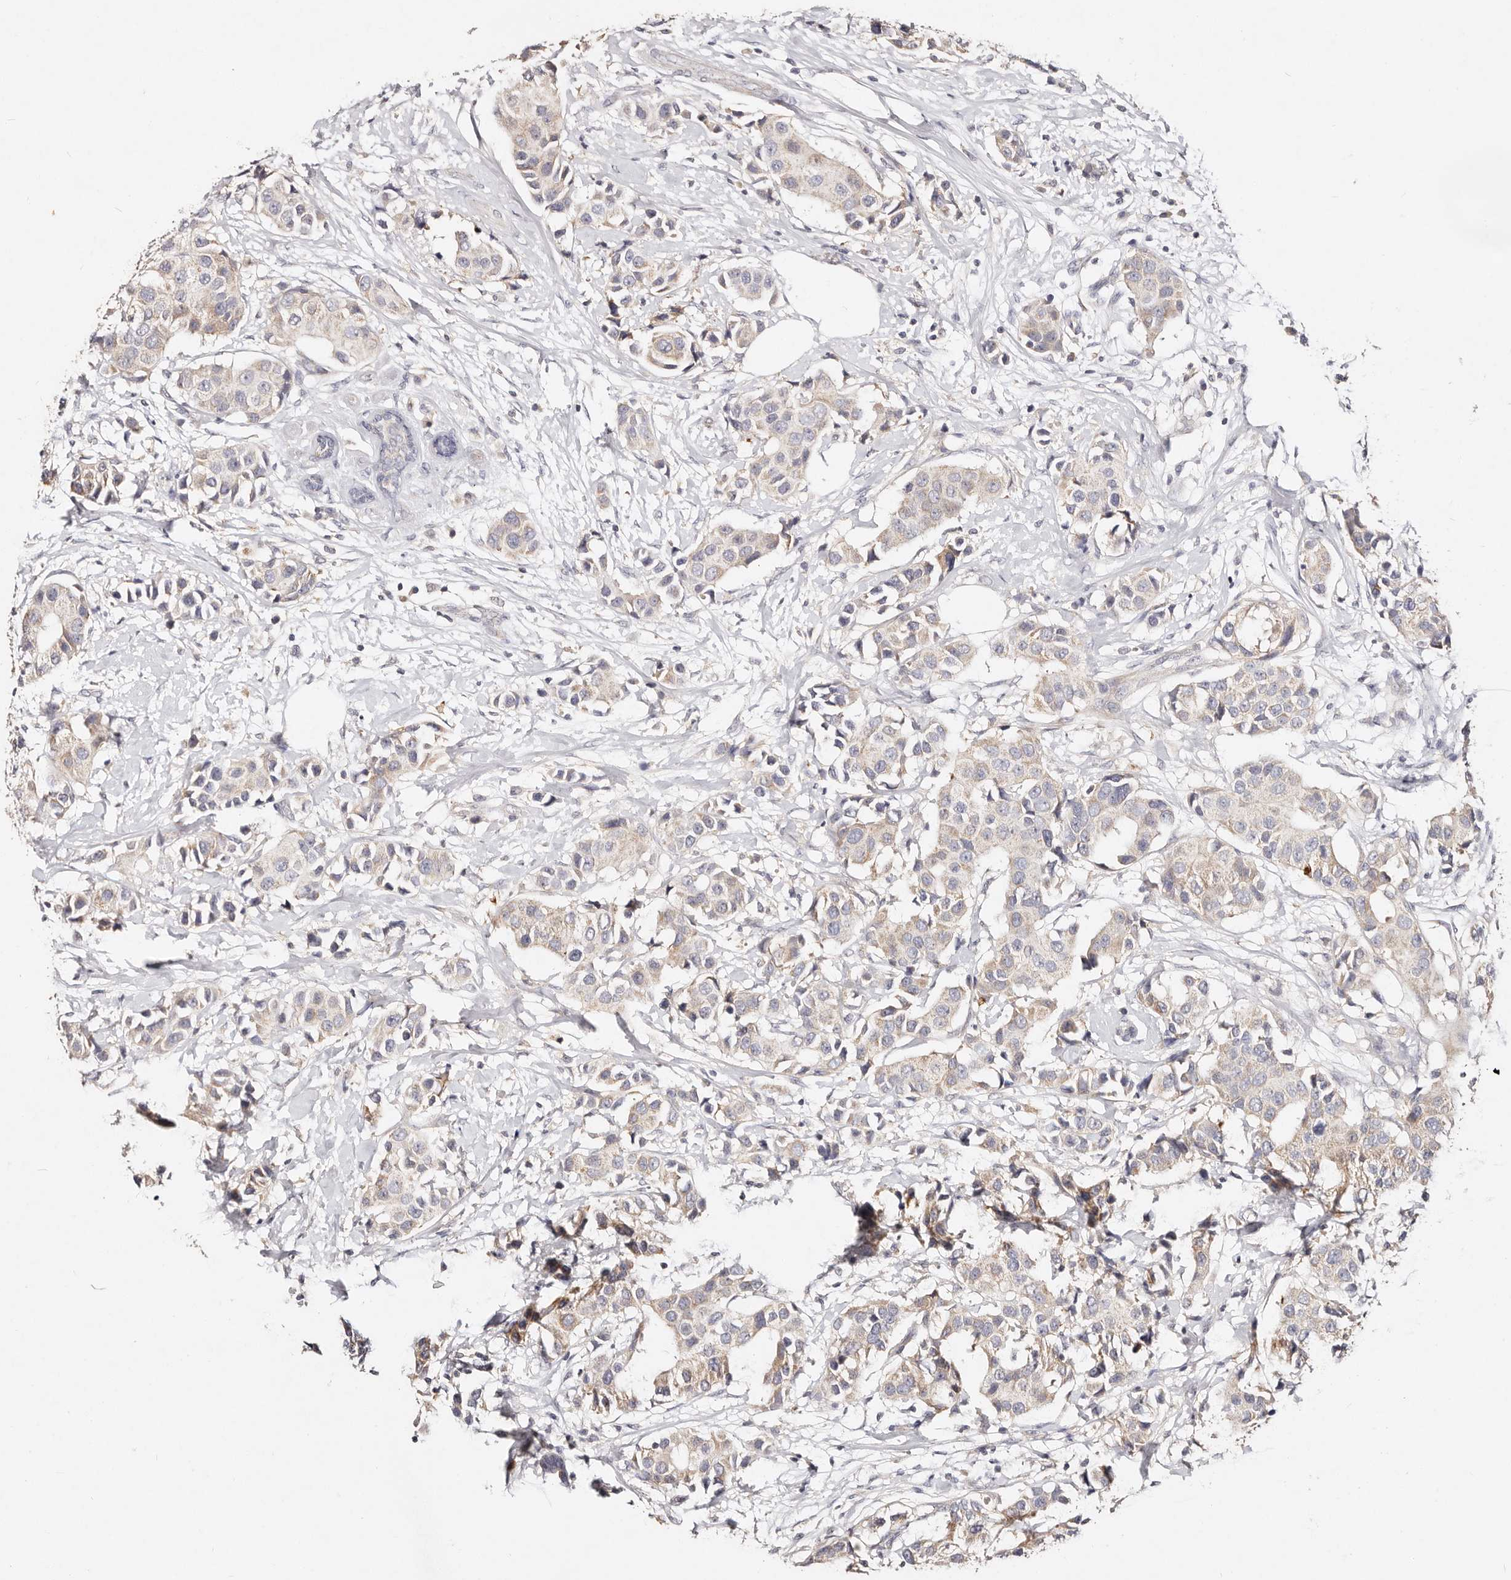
{"staining": {"intensity": "negative", "quantity": "none", "location": "none"}, "tissue": "breast cancer", "cell_type": "Tumor cells", "image_type": "cancer", "snomed": [{"axis": "morphology", "description": "Normal tissue, NOS"}, {"axis": "morphology", "description": "Duct carcinoma"}, {"axis": "topography", "description": "Breast"}], "caption": "DAB immunohistochemical staining of human intraductal carcinoma (breast) exhibits no significant staining in tumor cells.", "gene": "VIPAS39", "patient": {"sex": "female", "age": 39}}